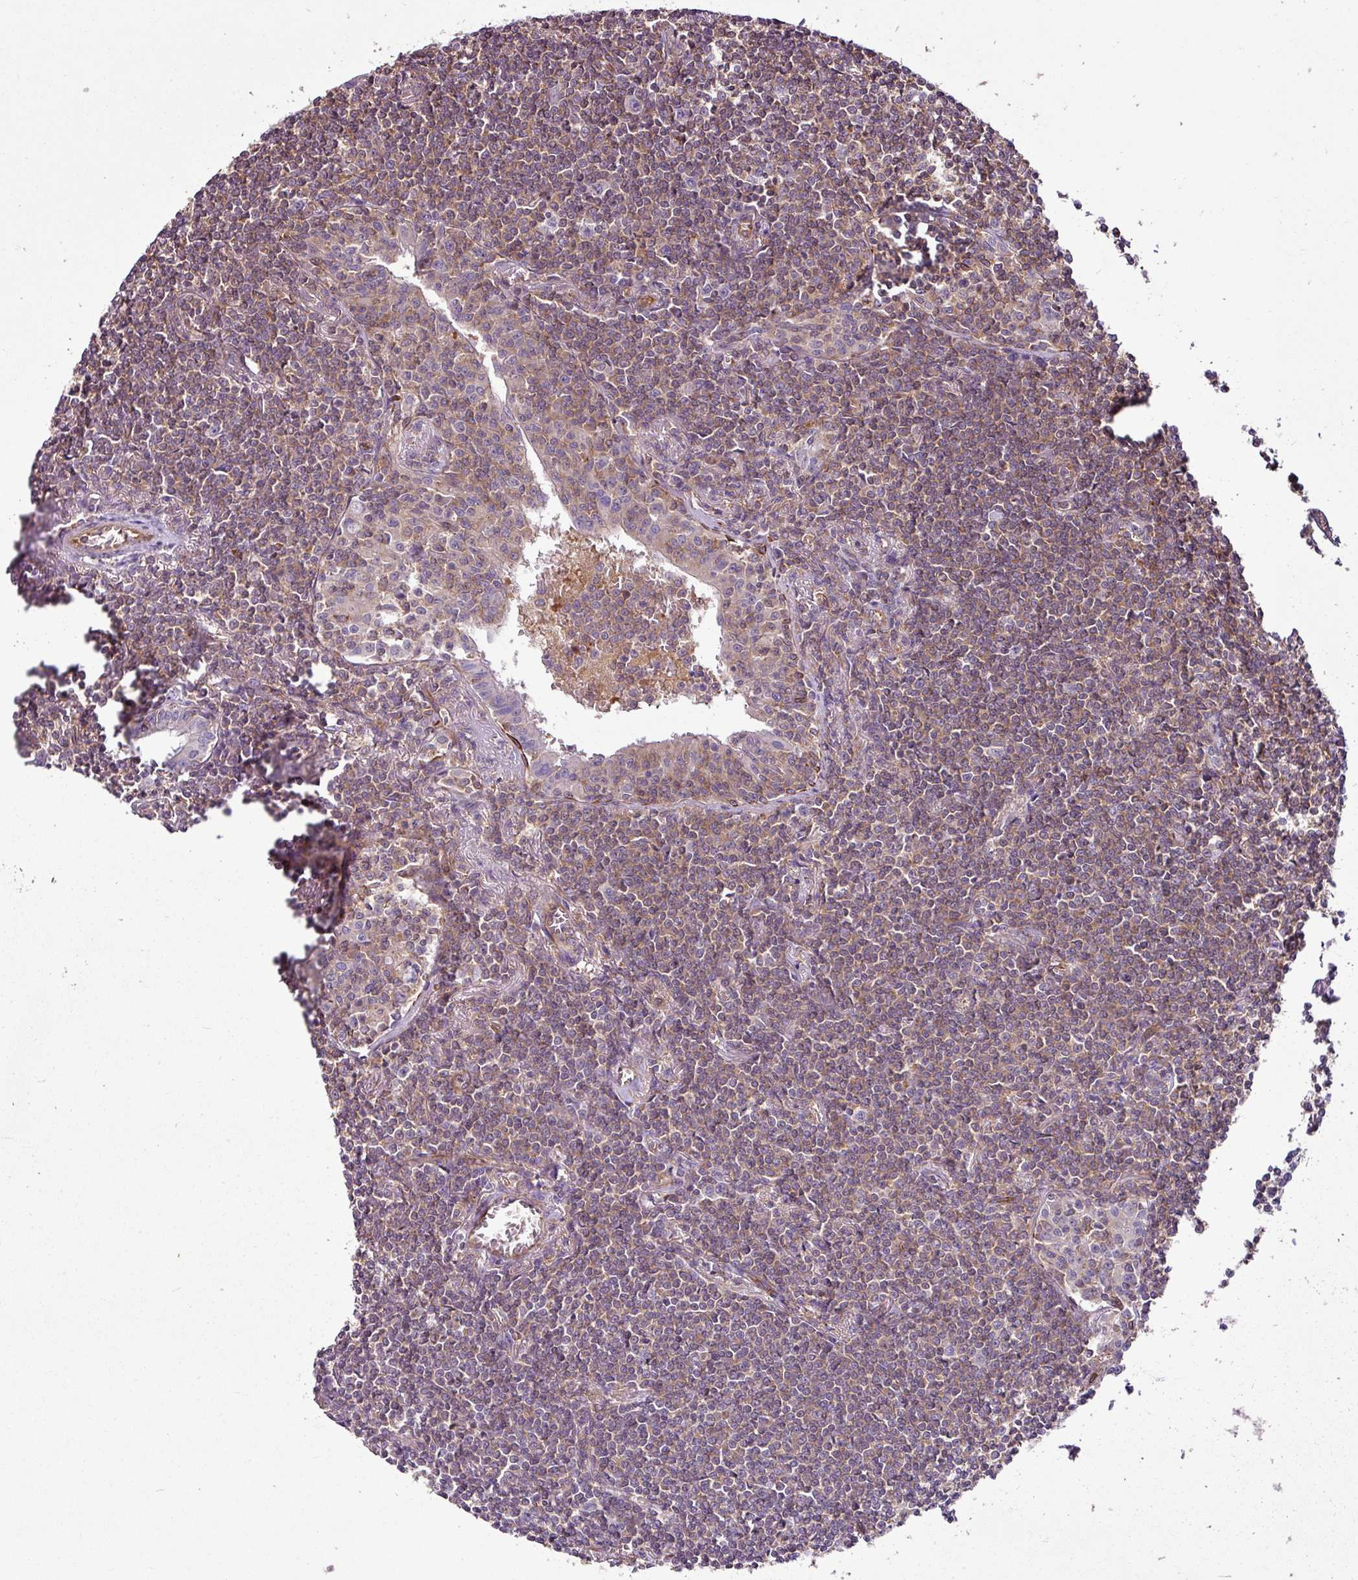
{"staining": {"intensity": "weak", "quantity": ">75%", "location": "cytoplasmic/membranous"}, "tissue": "lymphoma", "cell_type": "Tumor cells", "image_type": "cancer", "snomed": [{"axis": "morphology", "description": "Malignant lymphoma, non-Hodgkin's type, Low grade"}, {"axis": "topography", "description": "Lung"}], "caption": "Human malignant lymphoma, non-Hodgkin's type (low-grade) stained with a protein marker displays weak staining in tumor cells.", "gene": "ZNF106", "patient": {"sex": "female", "age": 71}}